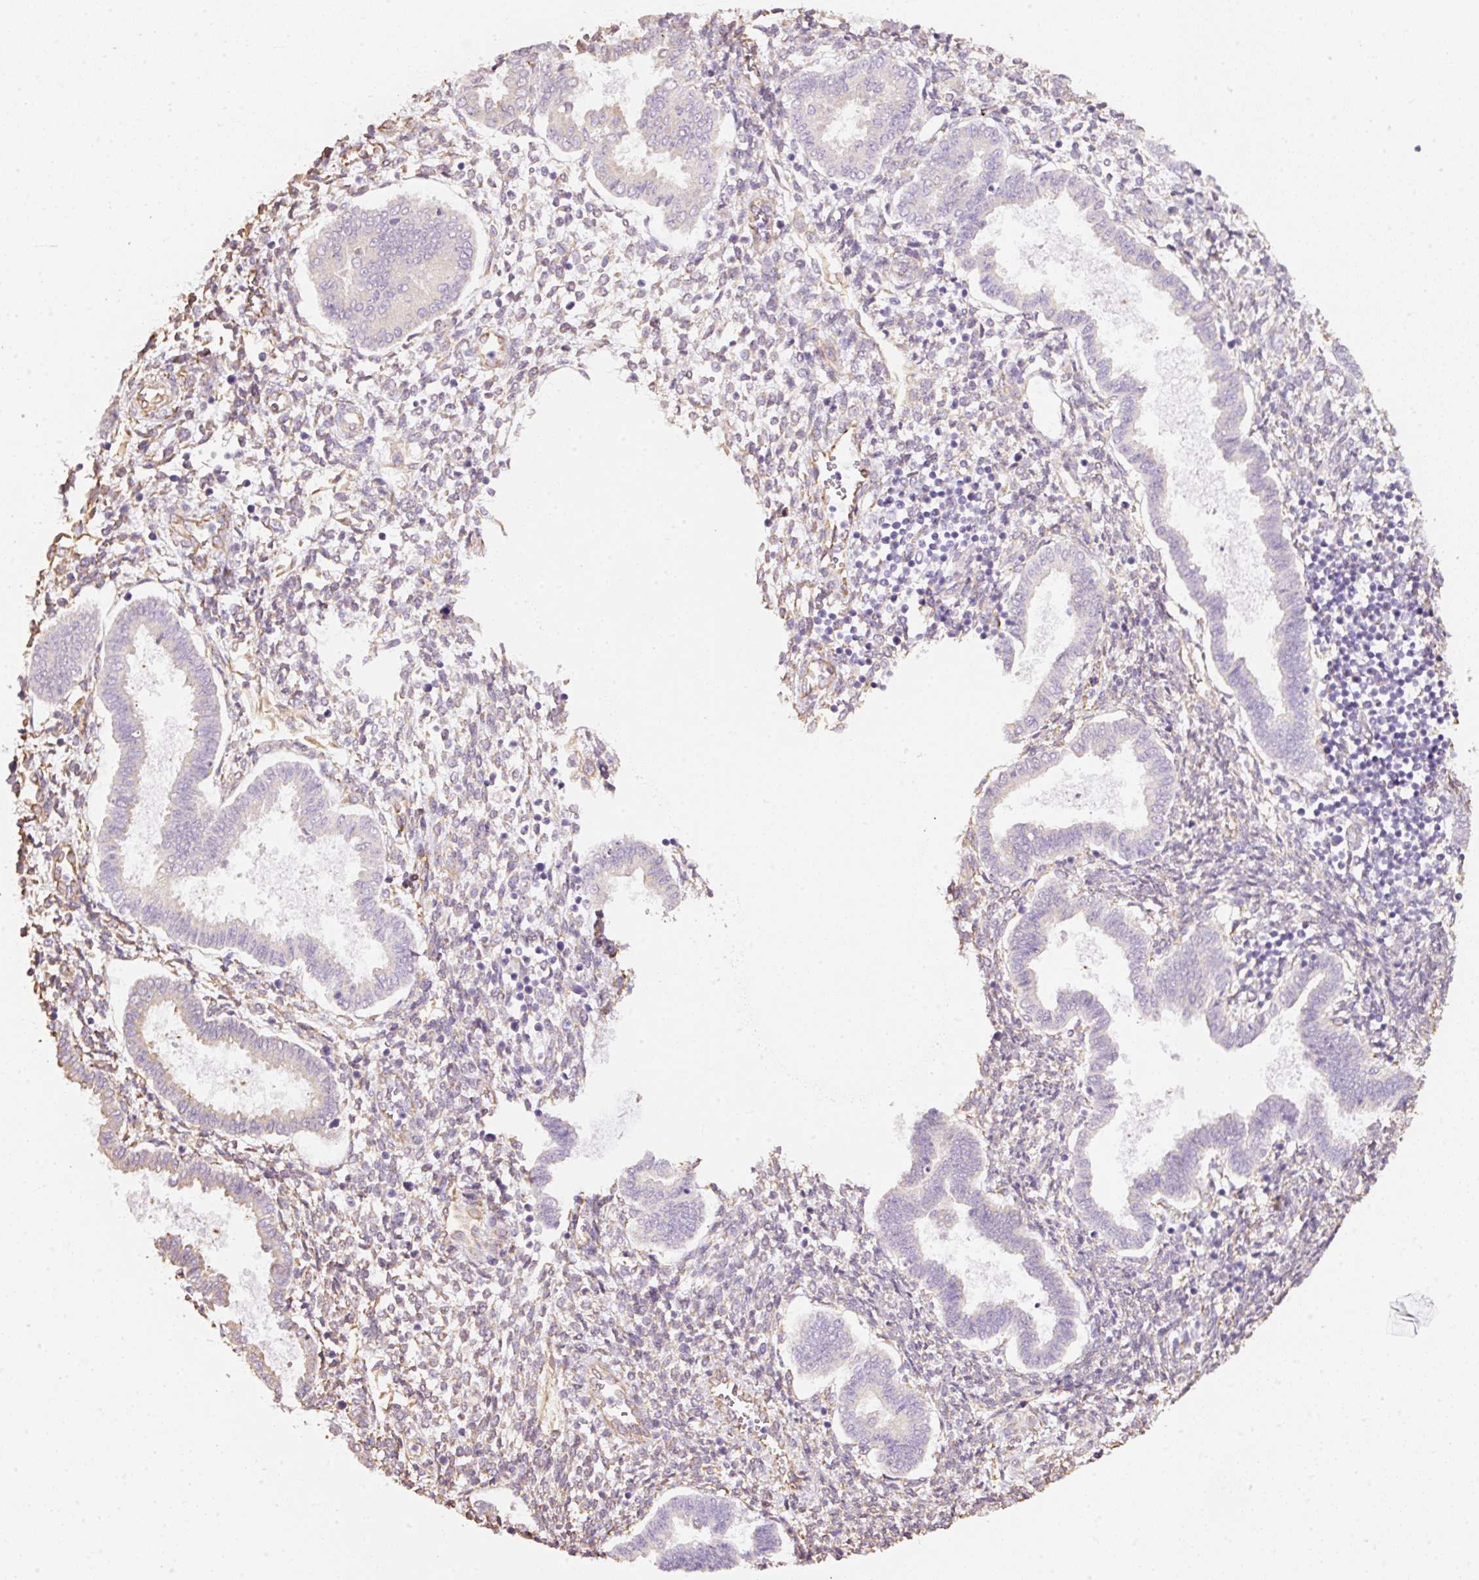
{"staining": {"intensity": "negative", "quantity": "none", "location": "none"}, "tissue": "endometrium", "cell_type": "Cells in endometrial stroma", "image_type": "normal", "snomed": [{"axis": "morphology", "description": "Normal tissue, NOS"}, {"axis": "topography", "description": "Endometrium"}], "caption": "Immunohistochemical staining of normal endometrium shows no significant expression in cells in endometrial stroma. Brightfield microscopy of immunohistochemistry stained with DAB (3,3'-diaminobenzidine) (brown) and hematoxylin (blue), captured at high magnification.", "gene": "GCG", "patient": {"sex": "female", "age": 24}}